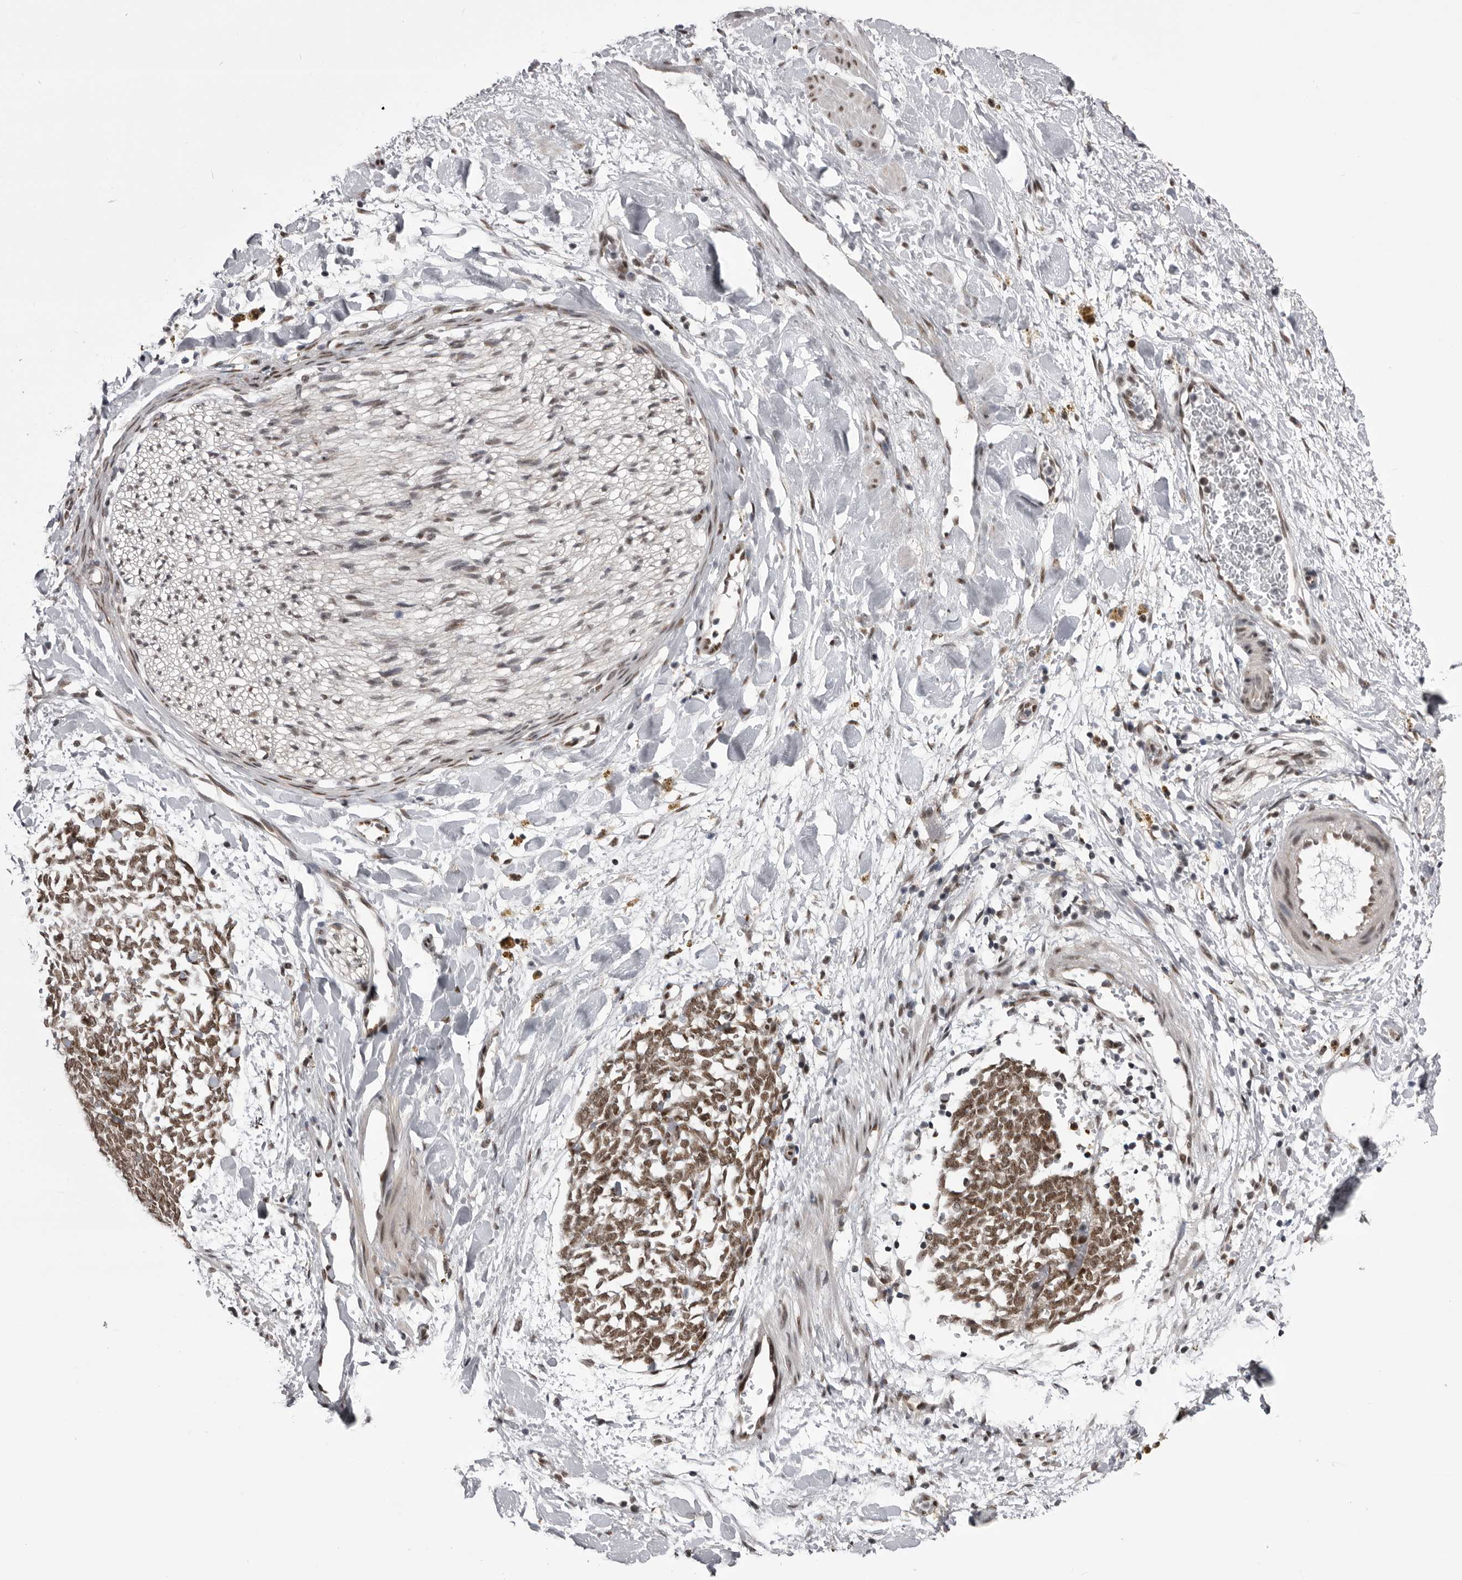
{"staining": {"intensity": "moderate", "quantity": ">75%", "location": "nuclear"}, "tissue": "adipose tissue", "cell_type": "Adipocytes", "image_type": "normal", "snomed": [{"axis": "morphology", "description": "Normal tissue, NOS"}, {"axis": "topography", "description": "Kidney"}, {"axis": "topography", "description": "Peripheral nerve tissue"}], "caption": "Immunohistochemistry of normal human adipose tissue displays medium levels of moderate nuclear staining in approximately >75% of adipocytes. Ihc stains the protein in brown and the nuclei are stained blue.", "gene": "MEPCE", "patient": {"sex": "male", "age": 7}}